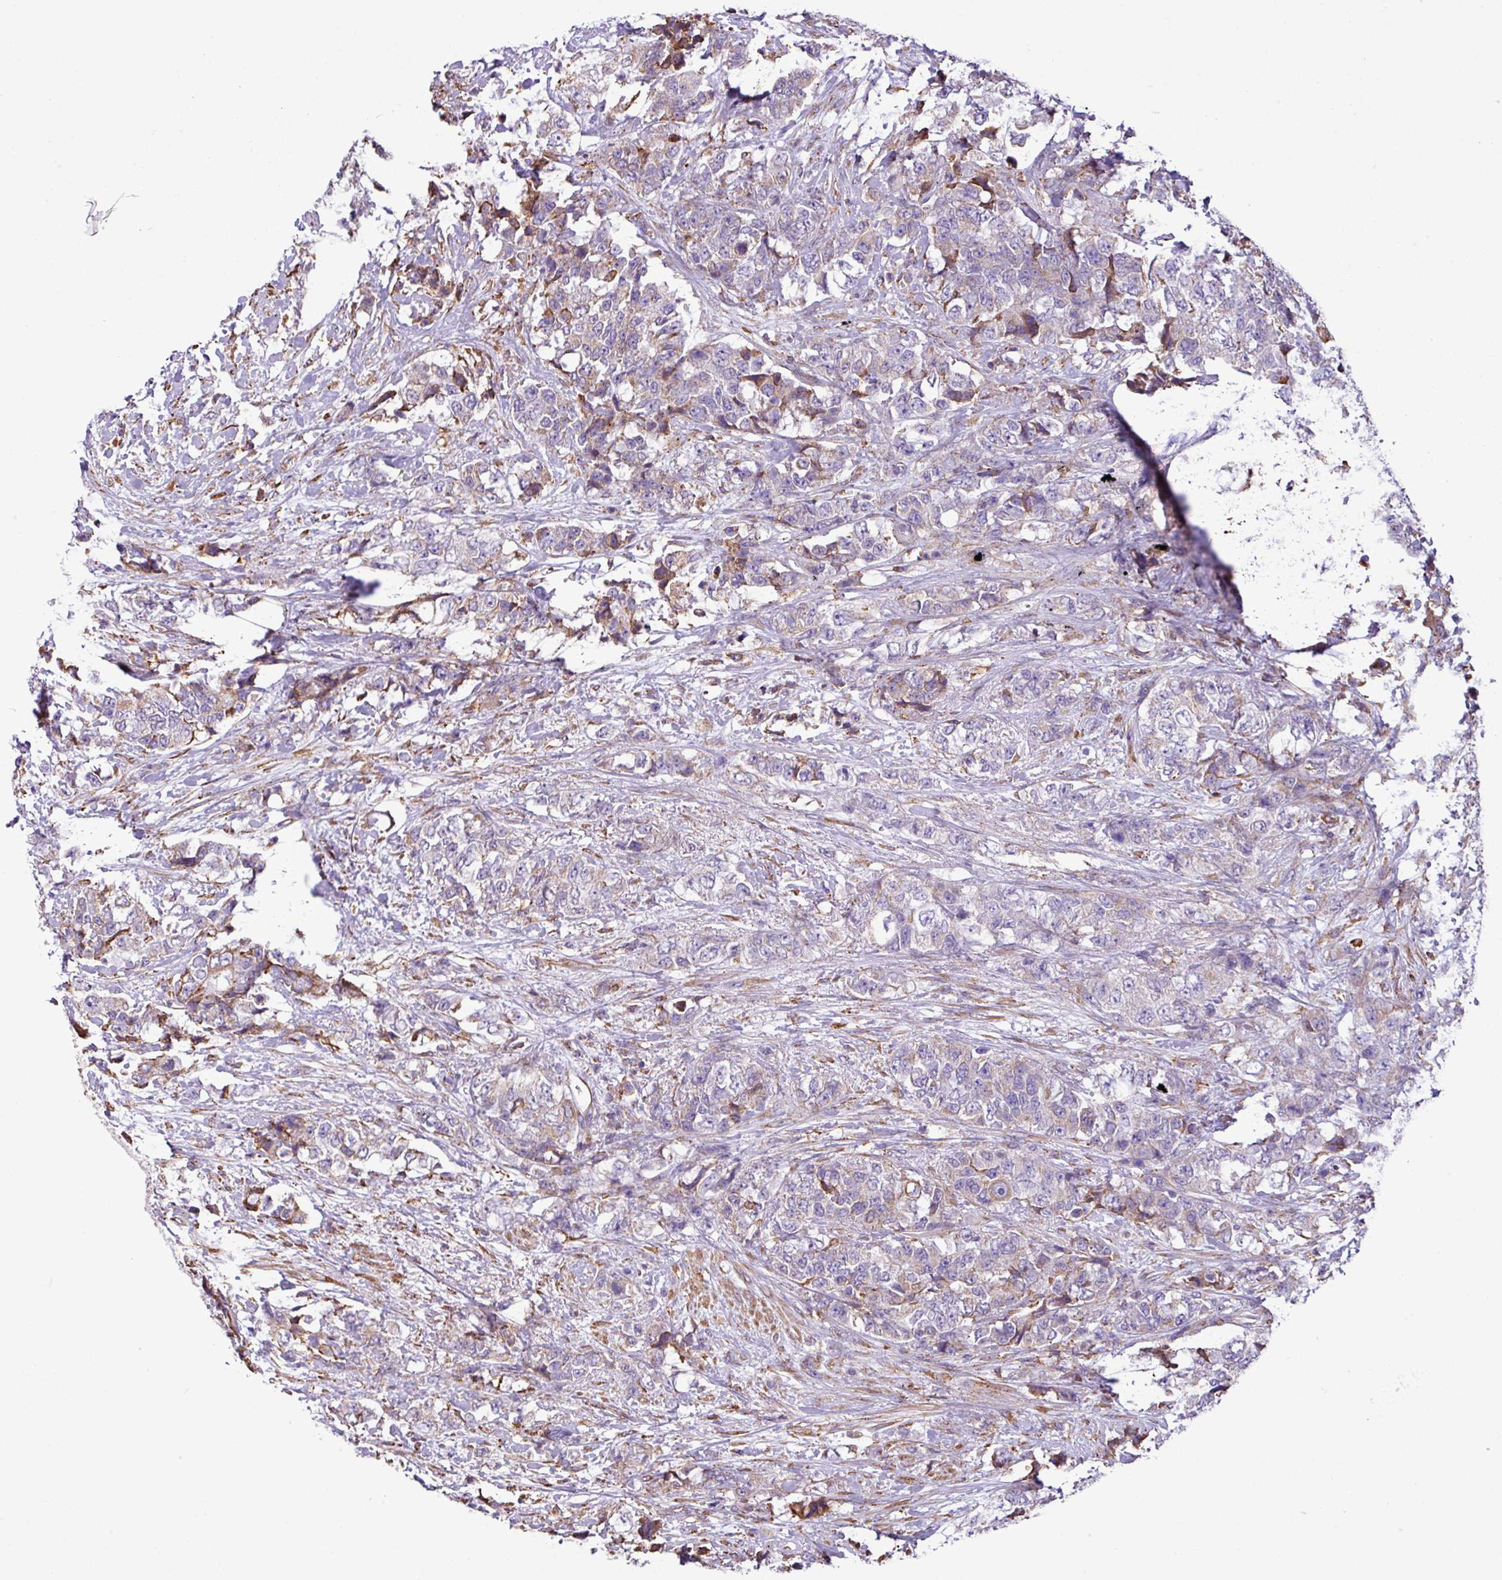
{"staining": {"intensity": "weak", "quantity": "<25%", "location": "cytoplasmic/membranous"}, "tissue": "urothelial cancer", "cell_type": "Tumor cells", "image_type": "cancer", "snomed": [{"axis": "morphology", "description": "Urothelial carcinoma, High grade"}, {"axis": "topography", "description": "Urinary bladder"}], "caption": "Immunohistochemistry (IHC) of human urothelial cancer demonstrates no staining in tumor cells.", "gene": "ZSCAN5A", "patient": {"sex": "female", "age": 78}}